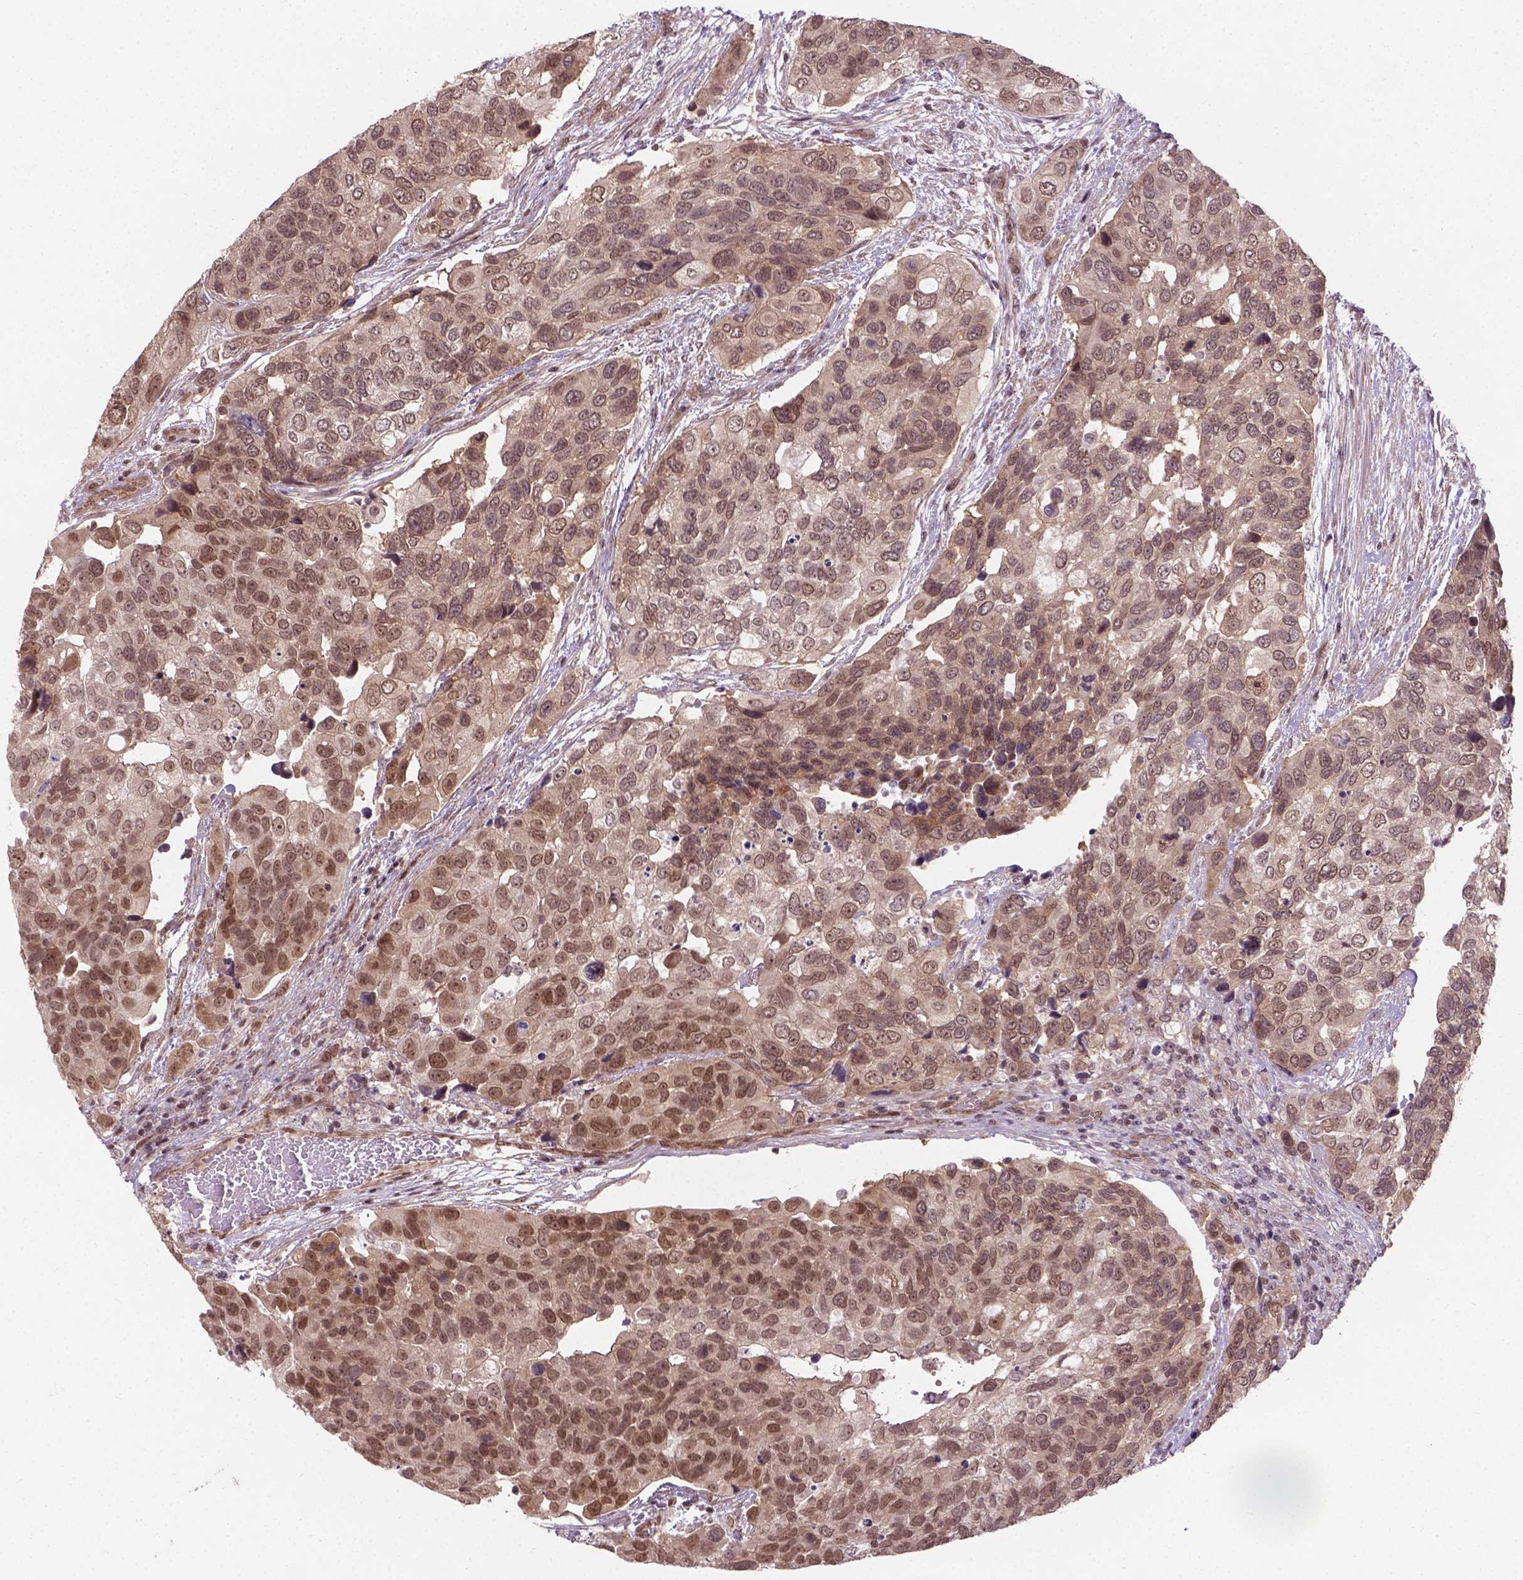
{"staining": {"intensity": "moderate", "quantity": ">75%", "location": "nuclear"}, "tissue": "urothelial cancer", "cell_type": "Tumor cells", "image_type": "cancer", "snomed": [{"axis": "morphology", "description": "Urothelial carcinoma, High grade"}, {"axis": "topography", "description": "Urinary bladder"}], "caption": "Tumor cells reveal medium levels of moderate nuclear staining in about >75% of cells in human urothelial cancer.", "gene": "ANKRD54", "patient": {"sex": "male", "age": 60}}